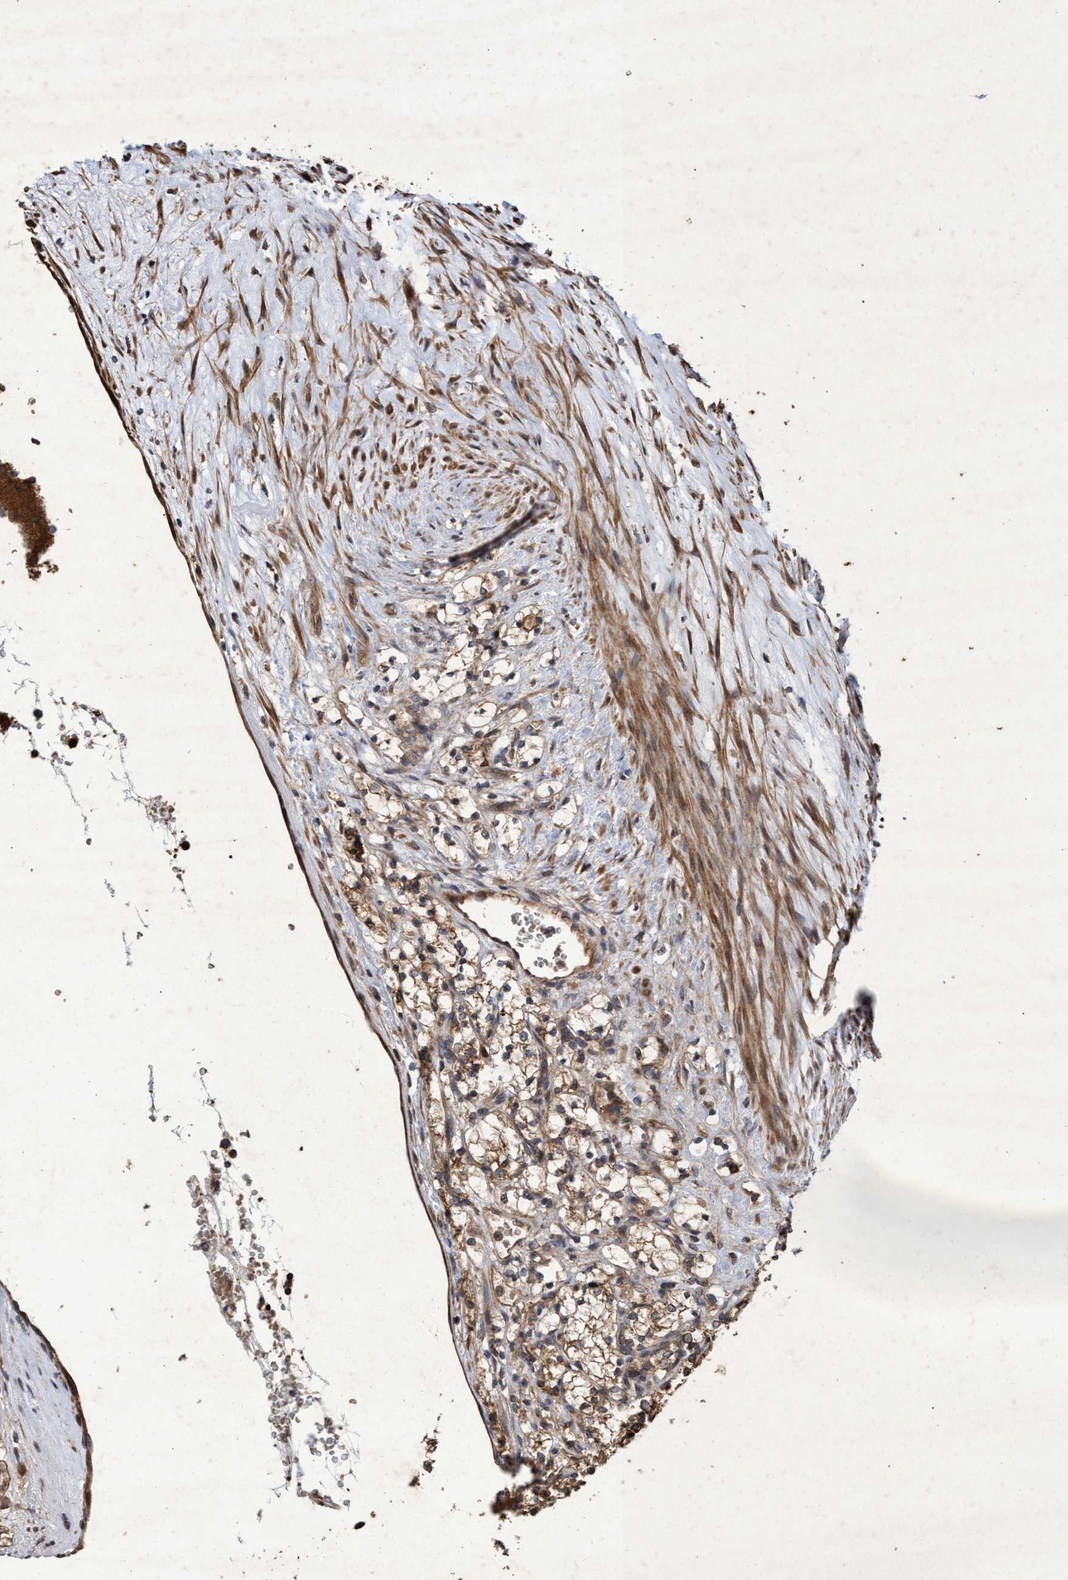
{"staining": {"intensity": "moderate", "quantity": ">75%", "location": "cytoplasmic/membranous"}, "tissue": "renal cancer", "cell_type": "Tumor cells", "image_type": "cancer", "snomed": [{"axis": "morphology", "description": "Adenocarcinoma, NOS"}, {"axis": "topography", "description": "Kidney"}], "caption": "Moderate cytoplasmic/membranous protein staining is identified in approximately >75% of tumor cells in renal cancer.", "gene": "CHMP6", "patient": {"sex": "female", "age": 69}}